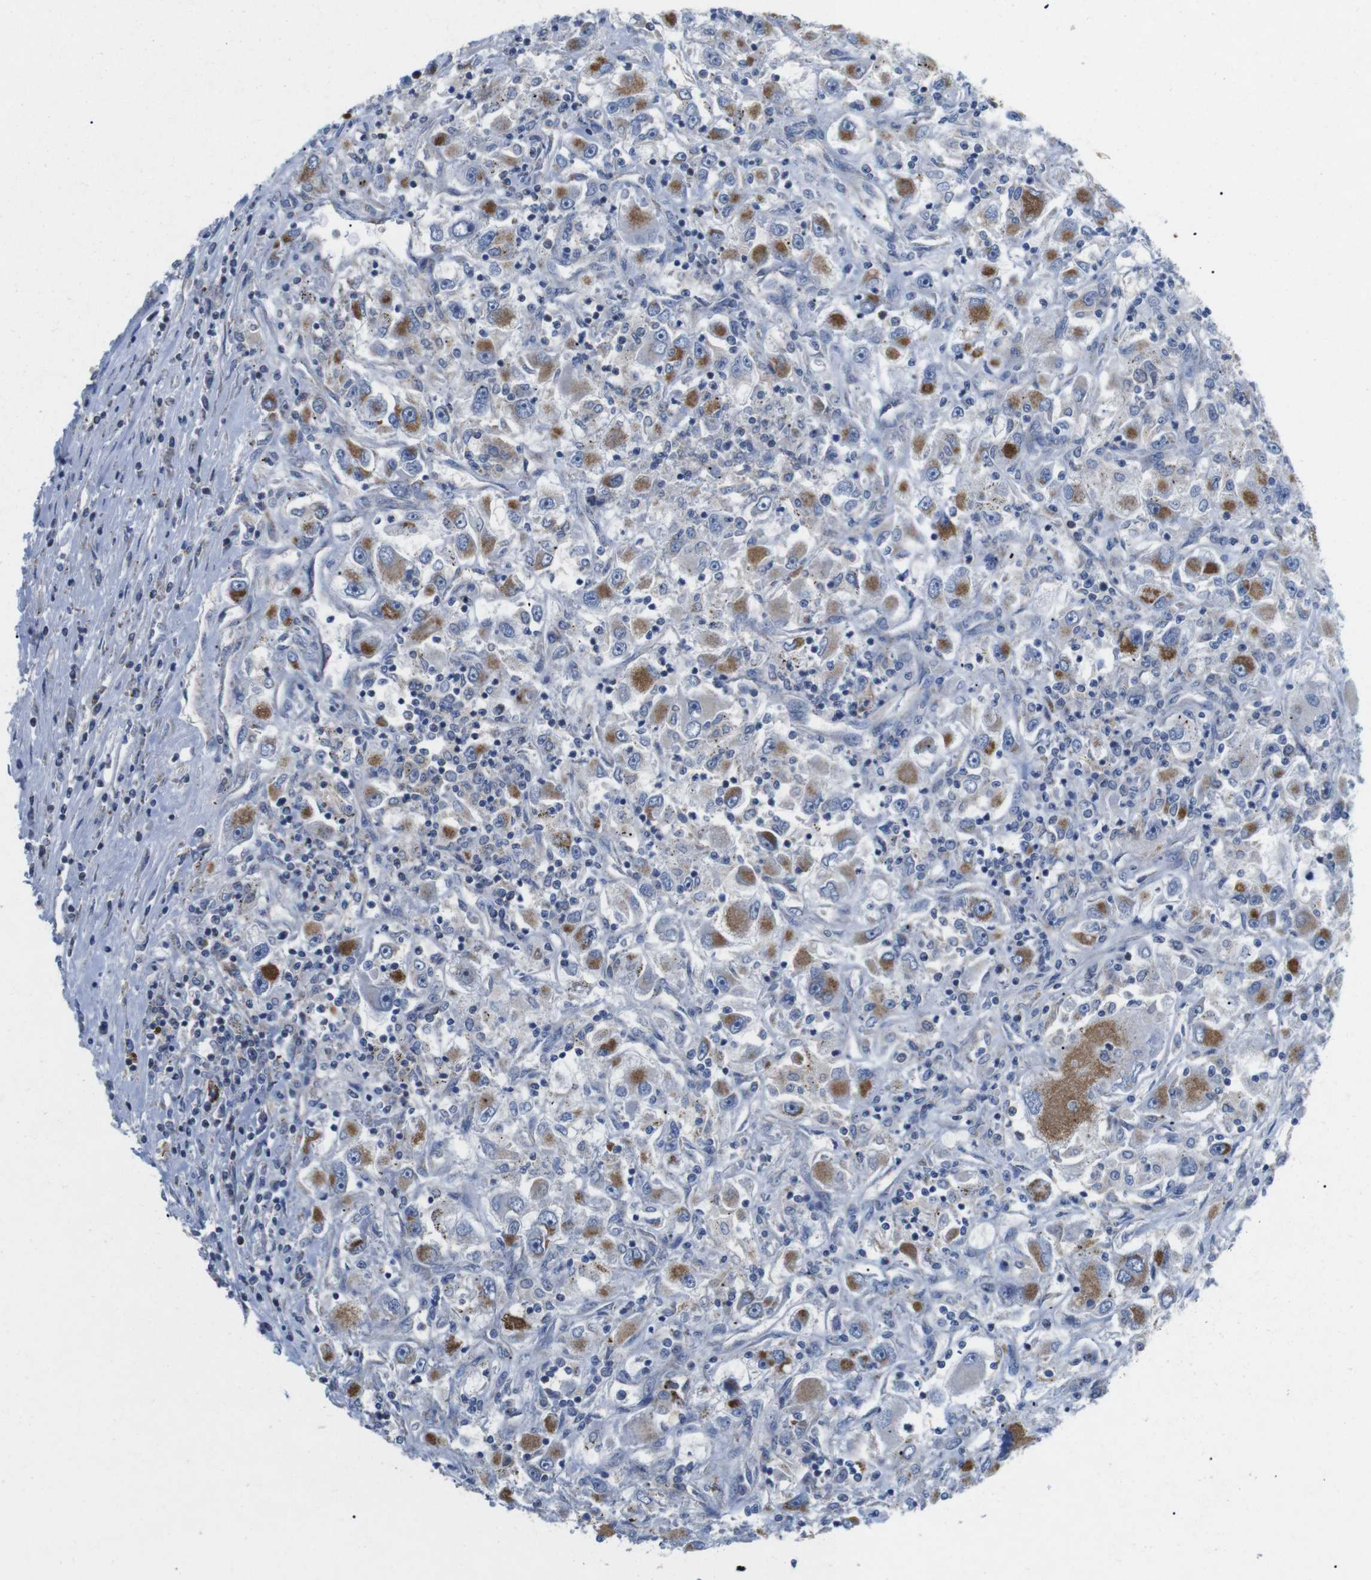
{"staining": {"intensity": "moderate", "quantity": "25%-75%", "location": "cytoplasmic/membranous"}, "tissue": "renal cancer", "cell_type": "Tumor cells", "image_type": "cancer", "snomed": [{"axis": "morphology", "description": "Adenocarcinoma, NOS"}, {"axis": "topography", "description": "Kidney"}], "caption": "The micrograph shows a brown stain indicating the presence of a protein in the cytoplasmic/membranous of tumor cells in adenocarcinoma (renal).", "gene": "F2RL1", "patient": {"sex": "female", "age": 52}}